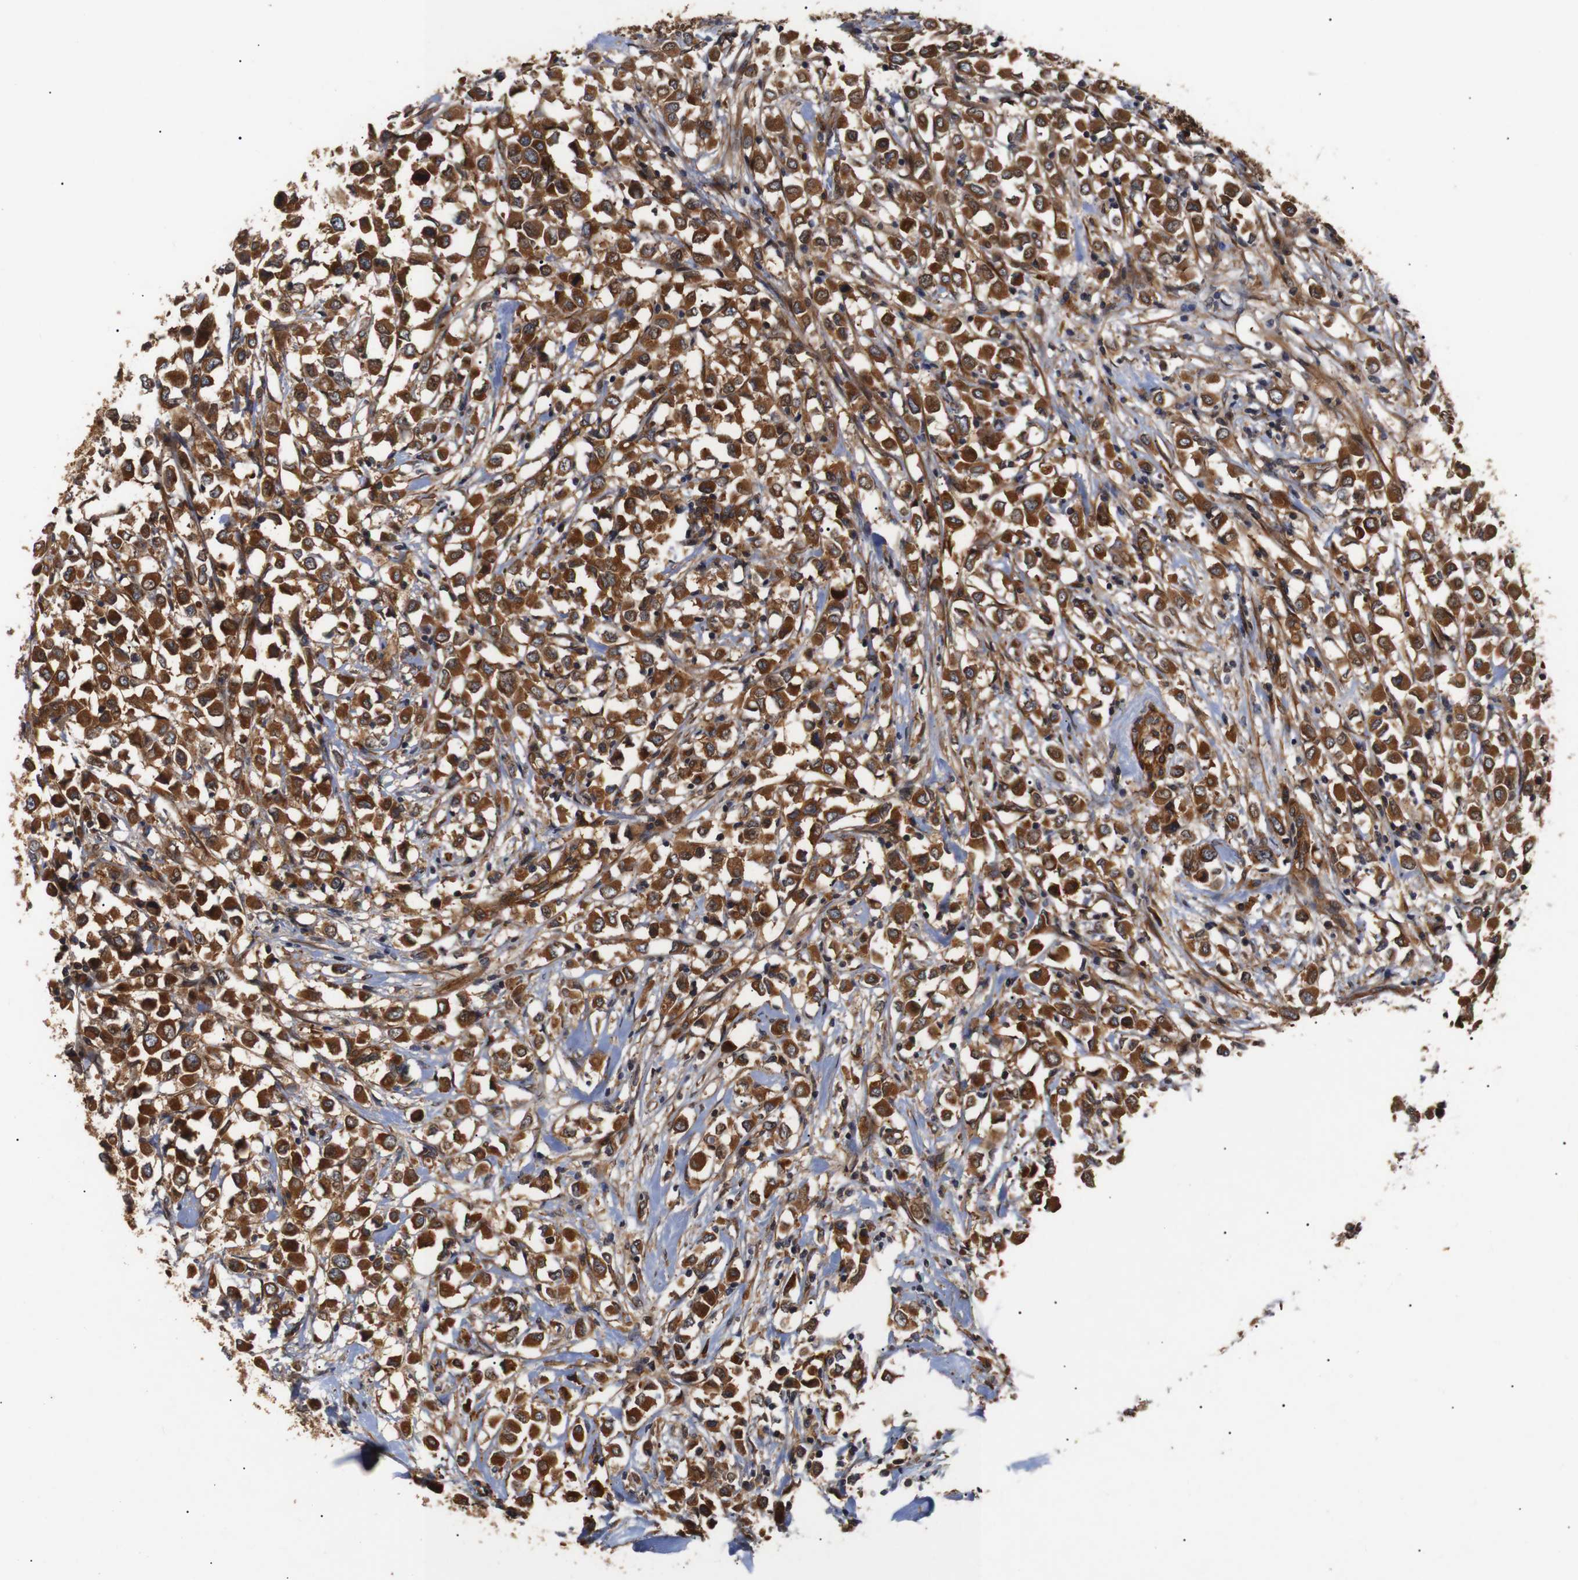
{"staining": {"intensity": "strong", "quantity": ">75%", "location": "cytoplasmic/membranous"}, "tissue": "breast cancer", "cell_type": "Tumor cells", "image_type": "cancer", "snomed": [{"axis": "morphology", "description": "Duct carcinoma"}, {"axis": "topography", "description": "Breast"}], "caption": "Approximately >75% of tumor cells in human breast cancer reveal strong cytoplasmic/membranous protein positivity as visualized by brown immunohistochemical staining.", "gene": "PAWR", "patient": {"sex": "female", "age": 61}}